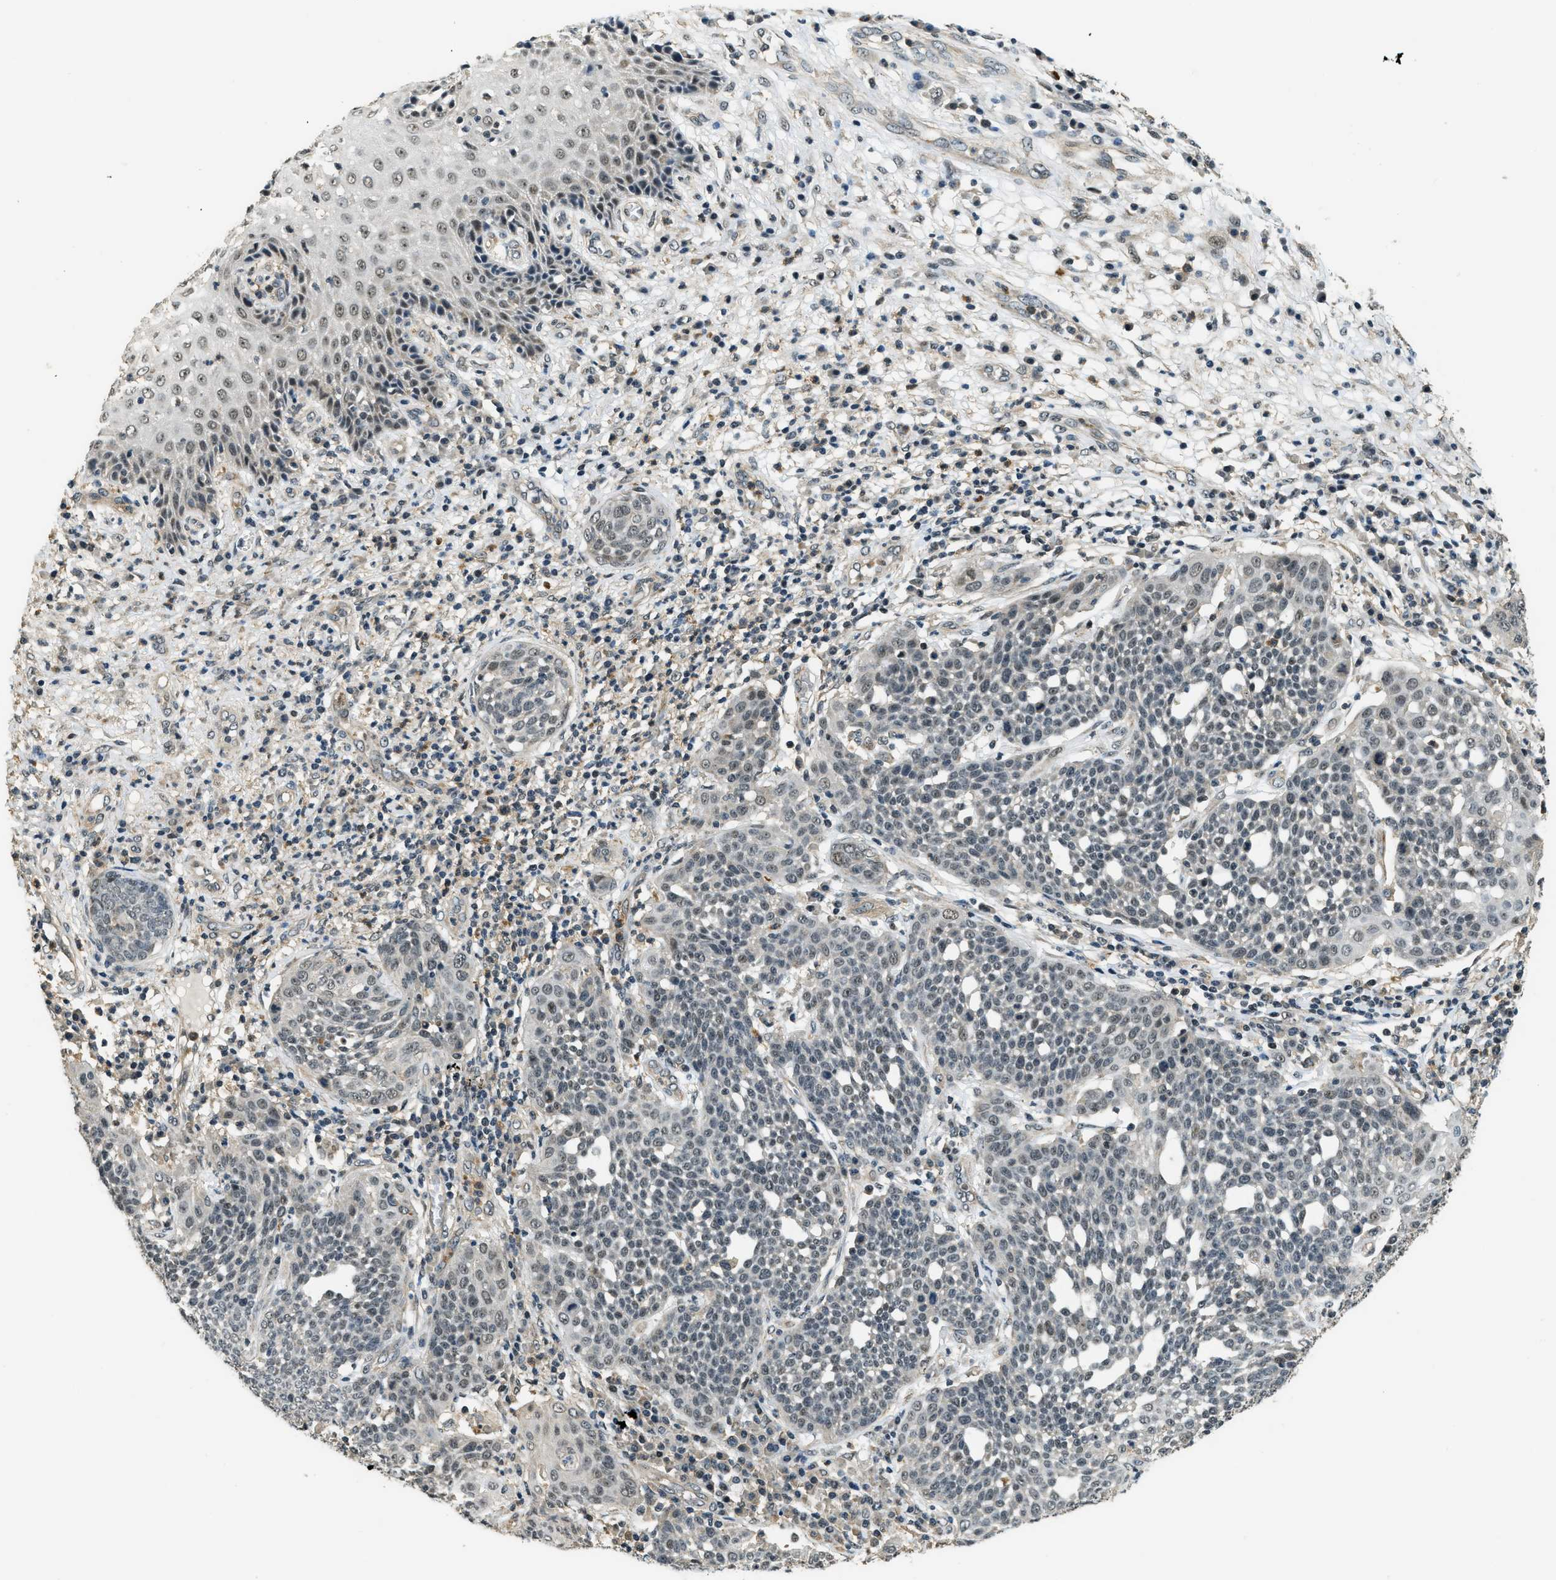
{"staining": {"intensity": "weak", "quantity": "<25%", "location": "nuclear"}, "tissue": "cervical cancer", "cell_type": "Tumor cells", "image_type": "cancer", "snomed": [{"axis": "morphology", "description": "Squamous cell carcinoma, NOS"}, {"axis": "topography", "description": "Cervix"}], "caption": "DAB (3,3'-diaminobenzidine) immunohistochemical staining of cervical squamous cell carcinoma demonstrates no significant expression in tumor cells. (Brightfield microscopy of DAB (3,3'-diaminobenzidine) immunohistochemistry (IHC) at high magnification).", "gene": "MED21", "patient": {"sex": "female", "age": 34}}